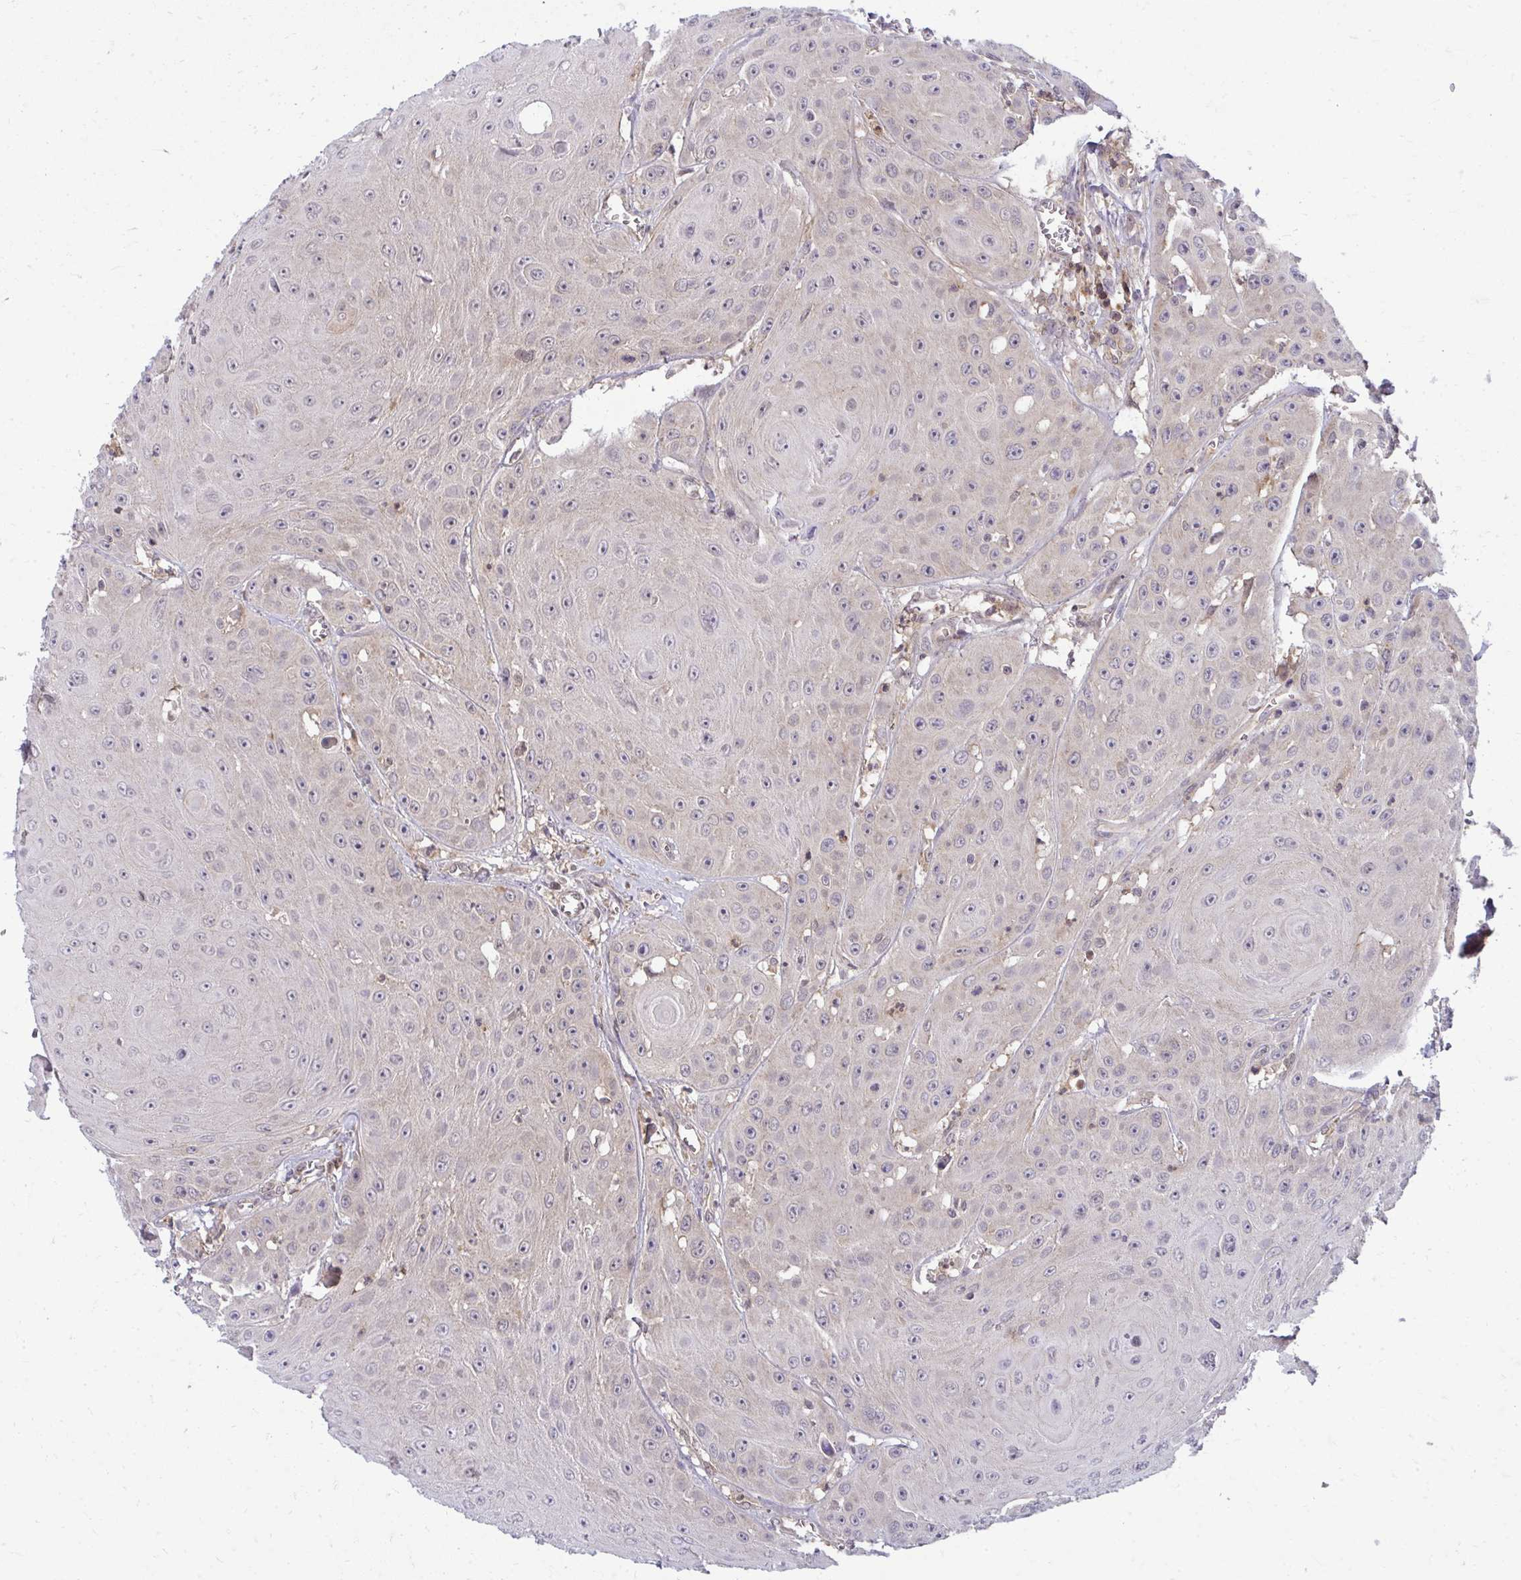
{"staining": {"intensity": "negative", "quantity": "none", "location": "none"}, "tissue": "head and neck cancer", "cell_type": "Tumor cells", "image_type": "cancer", "snomed": [{"axis": "morphology", "description": "Squamous cell carcinoma, NOS"}, {"axis": "topography", "description": "Oral tissue"}, {"axis": "topography", "description": "Head-Neck"}], "caption": "Tumor cells show no significant protein expression in head and neck squamous cell carcinoma.", "gene": "HDHD2", "patient": {"sex": "male", "age": 81}}